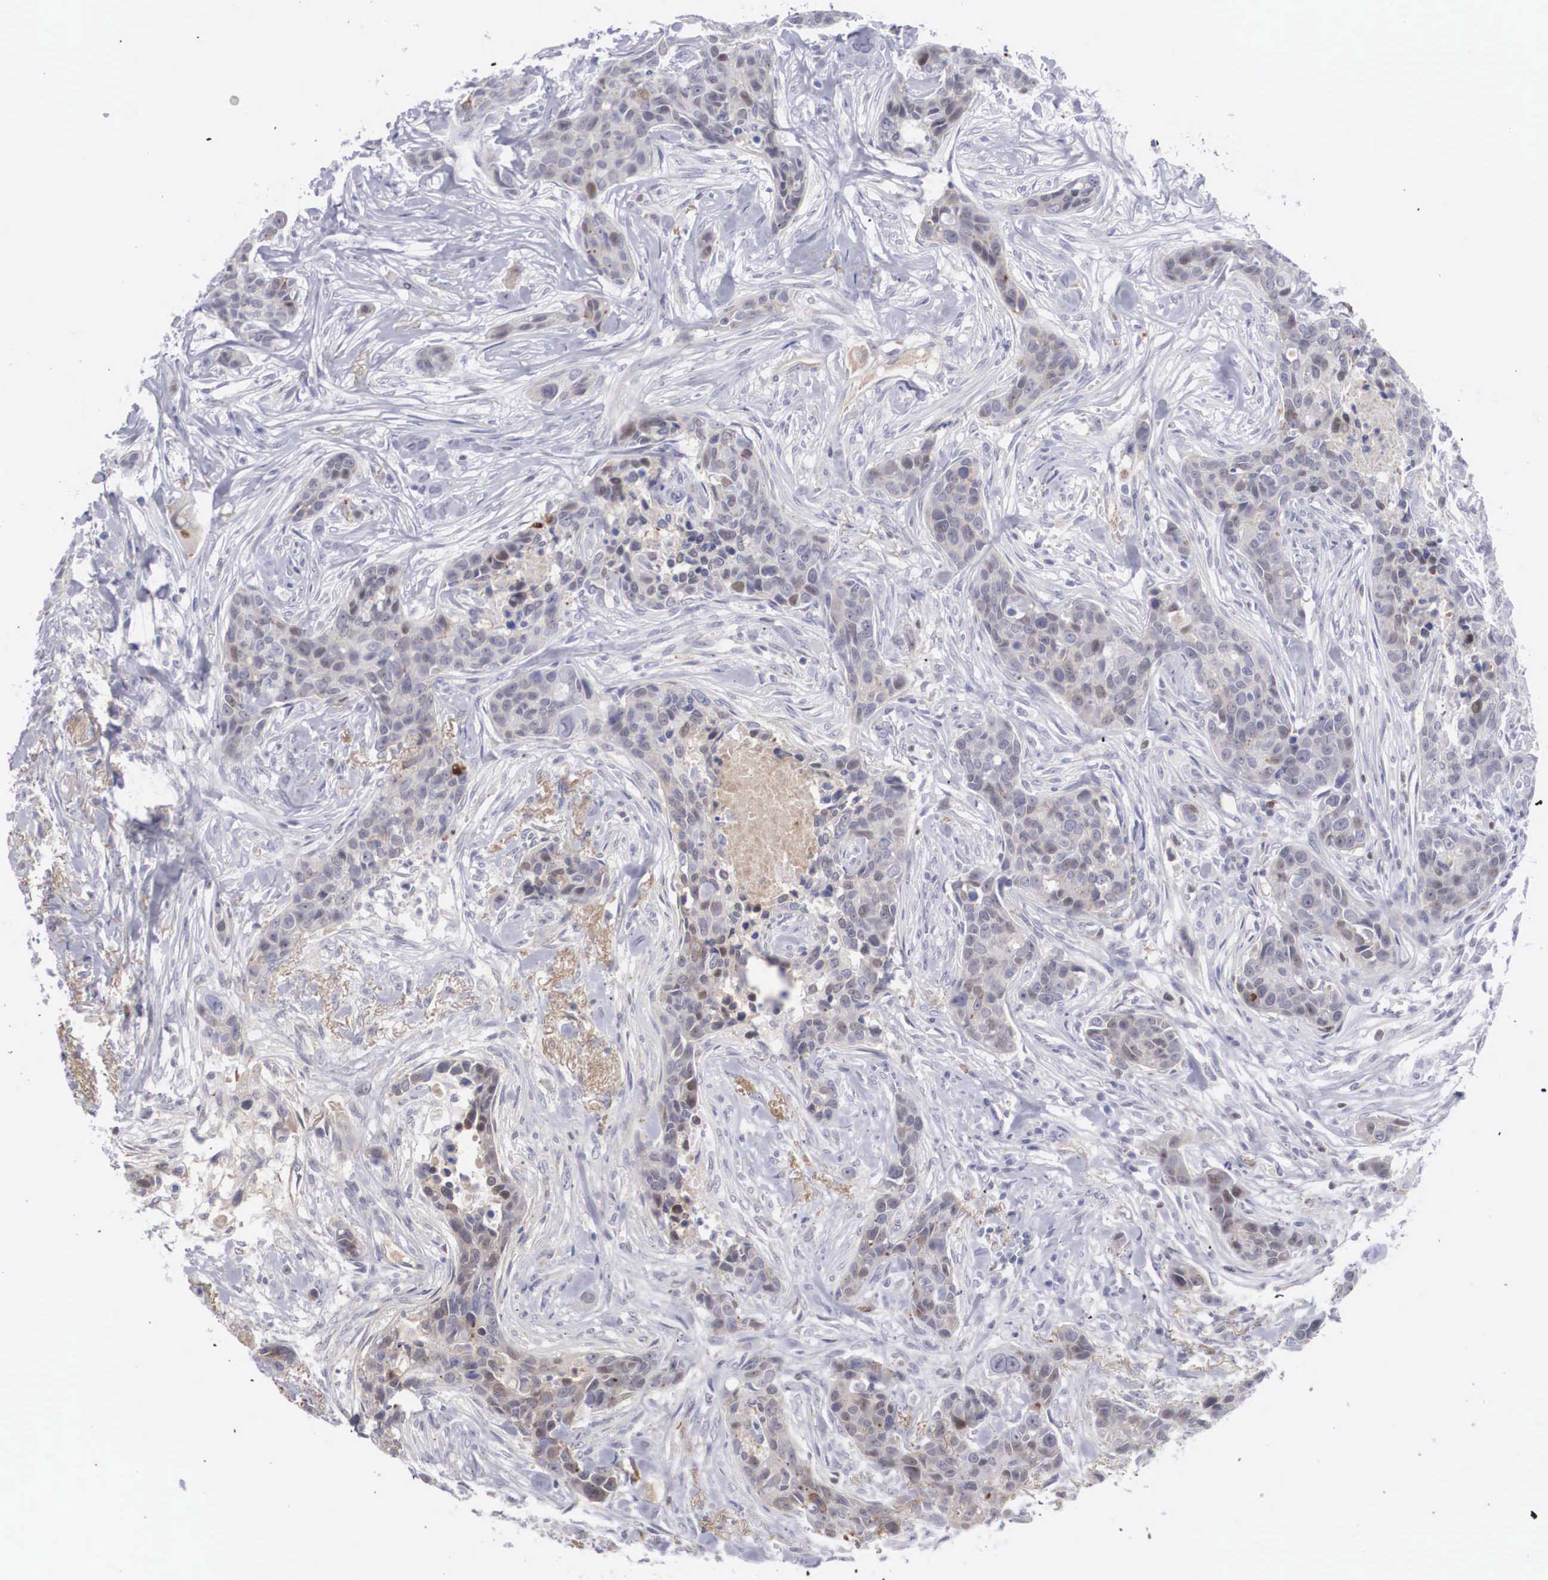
{"staining": {"intensity": "moderate", "quantity": "25%-75%", "location": "cytoplasmic/membranous,nuclear"}, "tissue": "breast cancer", "cell_type": "Tumor cells", "image_type": "cancer", "snomed": [{"axis": "morphology", "description": "Duct carcinoma"}, {"axis": "topography", "description": "Breast"}], "caption": "This micrograph demonstrates IHC staining of human breast cancer, with medium moderate cytoplasmic/membranous and nuclear positivity in approximately 25%-75% of tumor cells.", "gene": "RBPJ", "patient": {"sex": "female", "age": 91}}